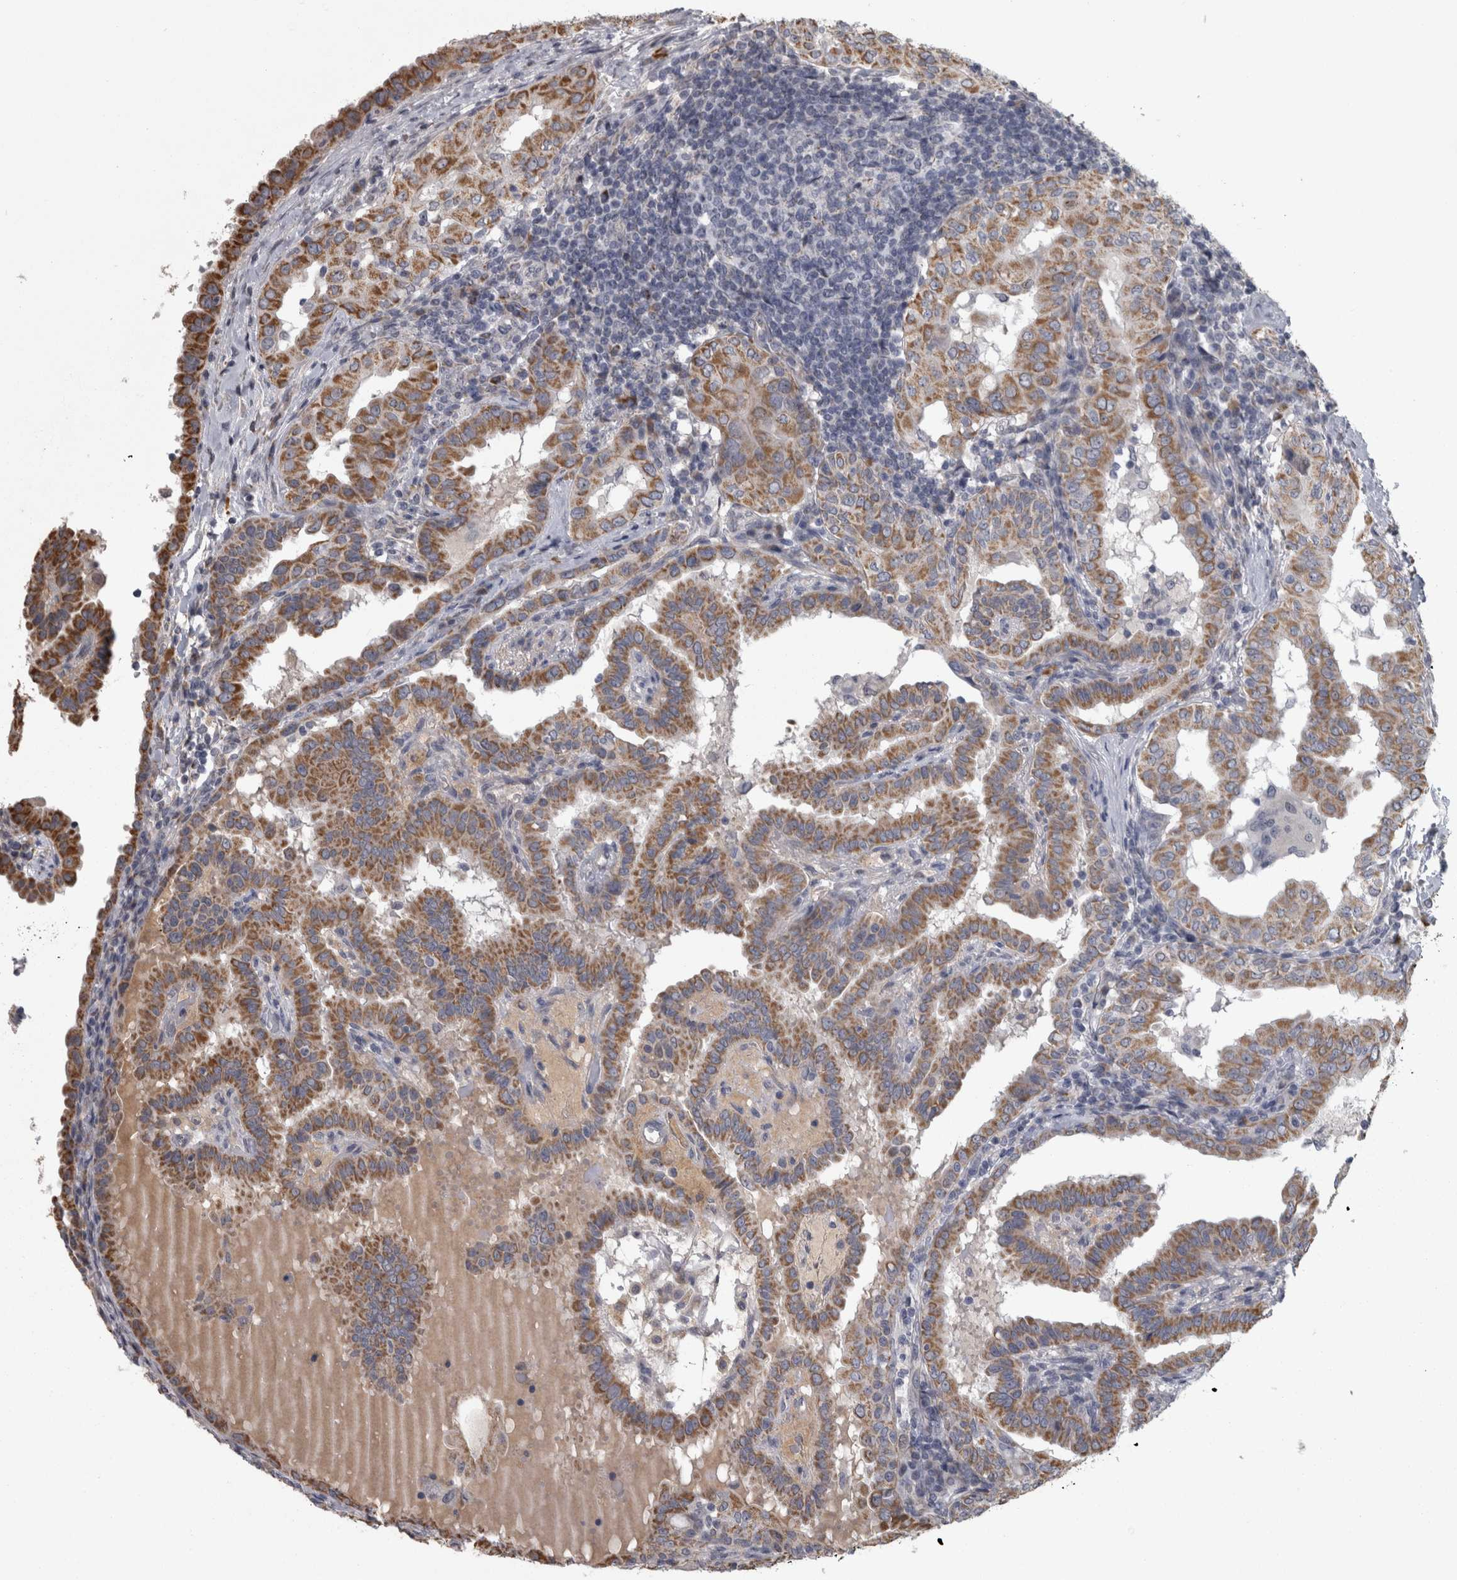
{"staining": {"intensity": "moderate", "quantity": ">75%", "location": "cytoplasmic/membranous"}, "tissue": "thyroid cancer", "cell_type": "Tumor cells", "image_type": "cancer", "snomed": [{"axis": "morphology", "description": "Papillary adenocarcinoma, NOS"}, {"axis": "topography", "description": "Thyroid gland"}], "caption": "Brown immunohistochemical staining in papillary adenocarcinoma (thyroid) shows moderate cytoplasmic/membranous staining in about >75% of tumor cells.", "gene": "DBT", "patient": {"sex": "male", "age": 33}}